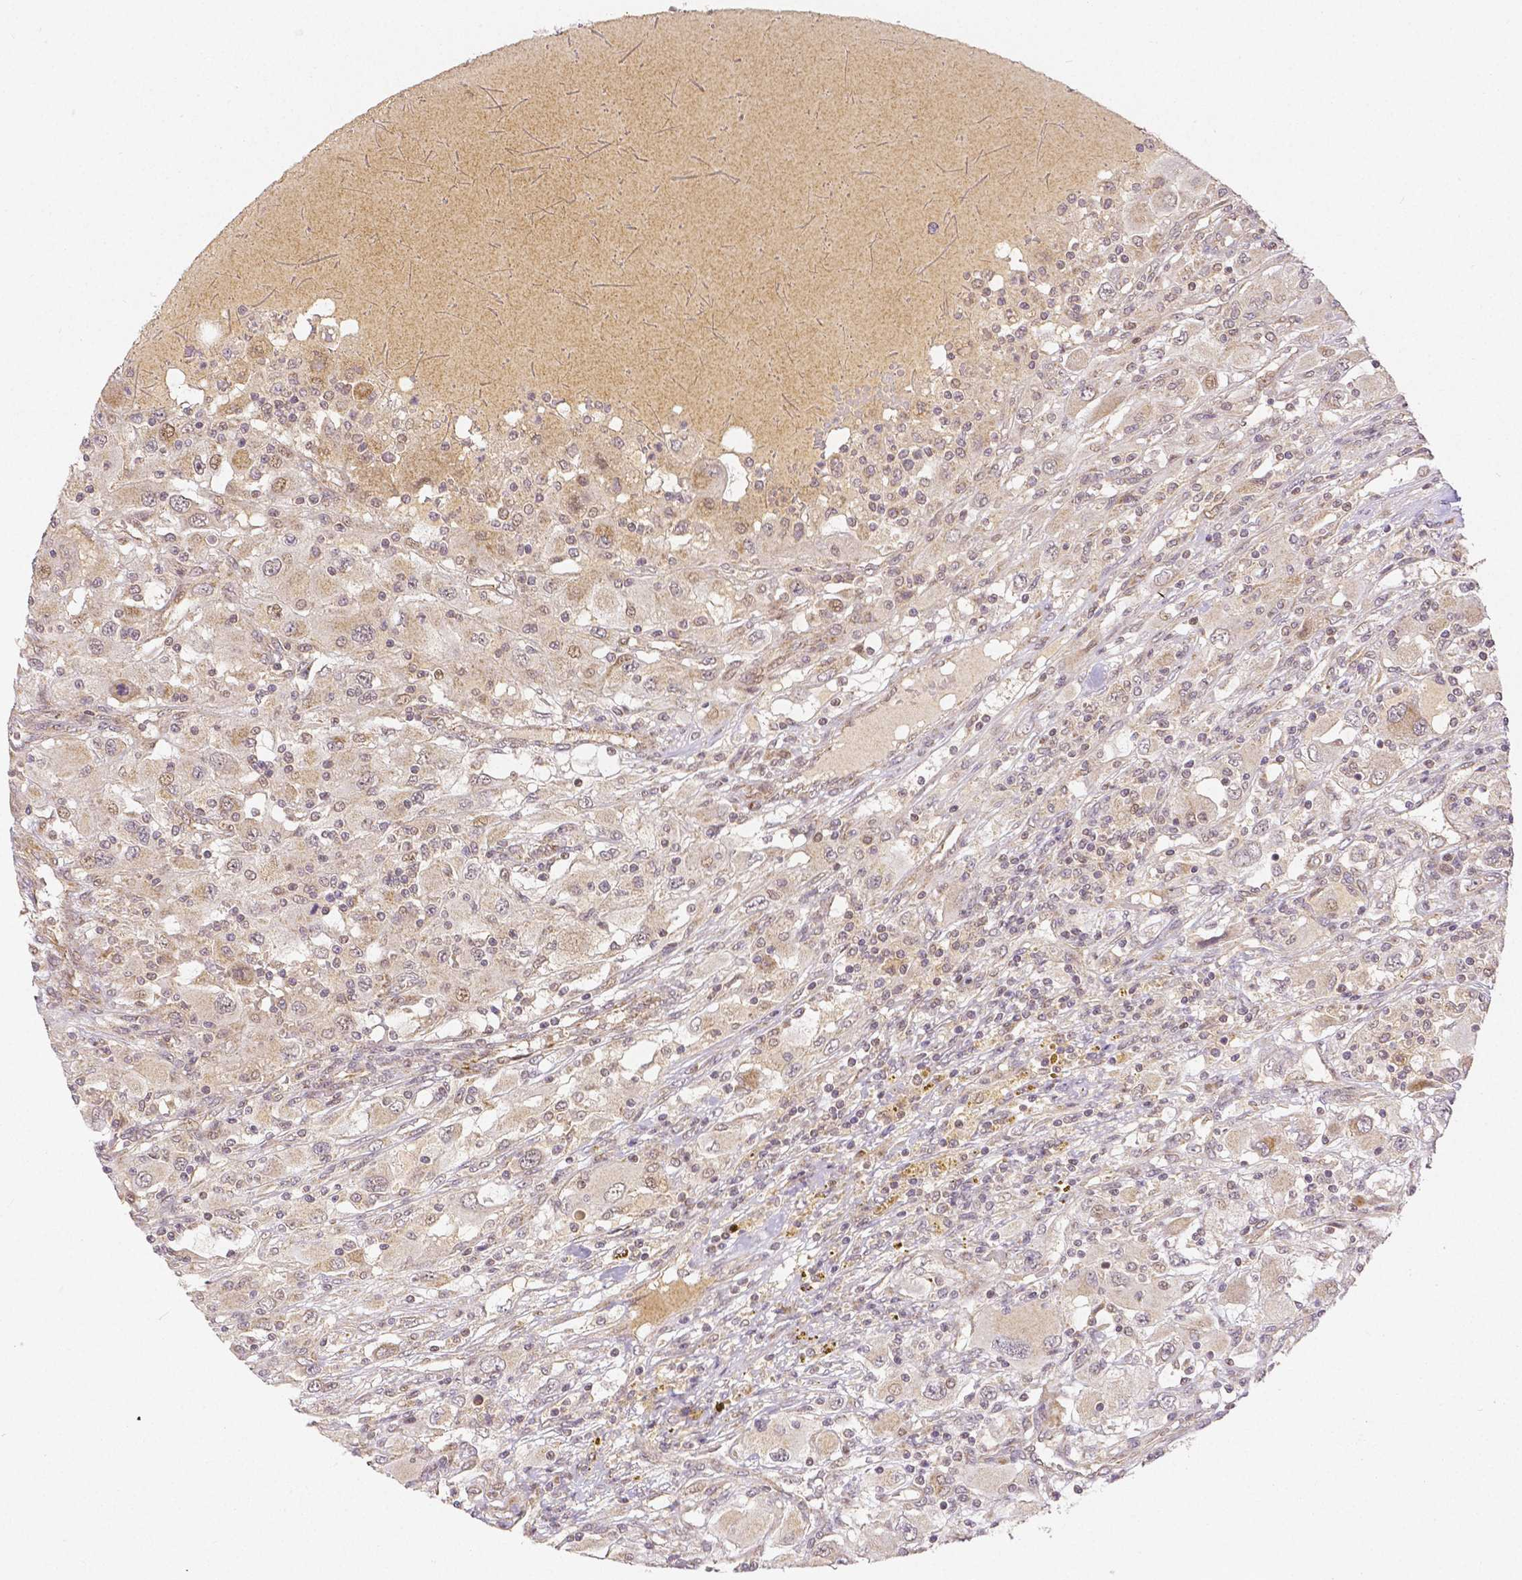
{"staining": {"intensity": "moderate", "quantity": "<25%", "location": "nuclear"}, "tissue": "renal cancer", "cell_type": "Tumor cells", "image_type": "cancer", "snomed": [{"axis": "morphology", "description": "Adenocarcinoma, NOS"}, {"axis": "topography", "description": "Kidney"}], "caption": "A brown stain shows moderate nuclear expression of a protein in renal cancer tumor cells. (brown staining indicates protein expression, while blue staining denotes nuclei).", "gene": "RHOT1", "patient": {"sex": "female", "age": 67}}